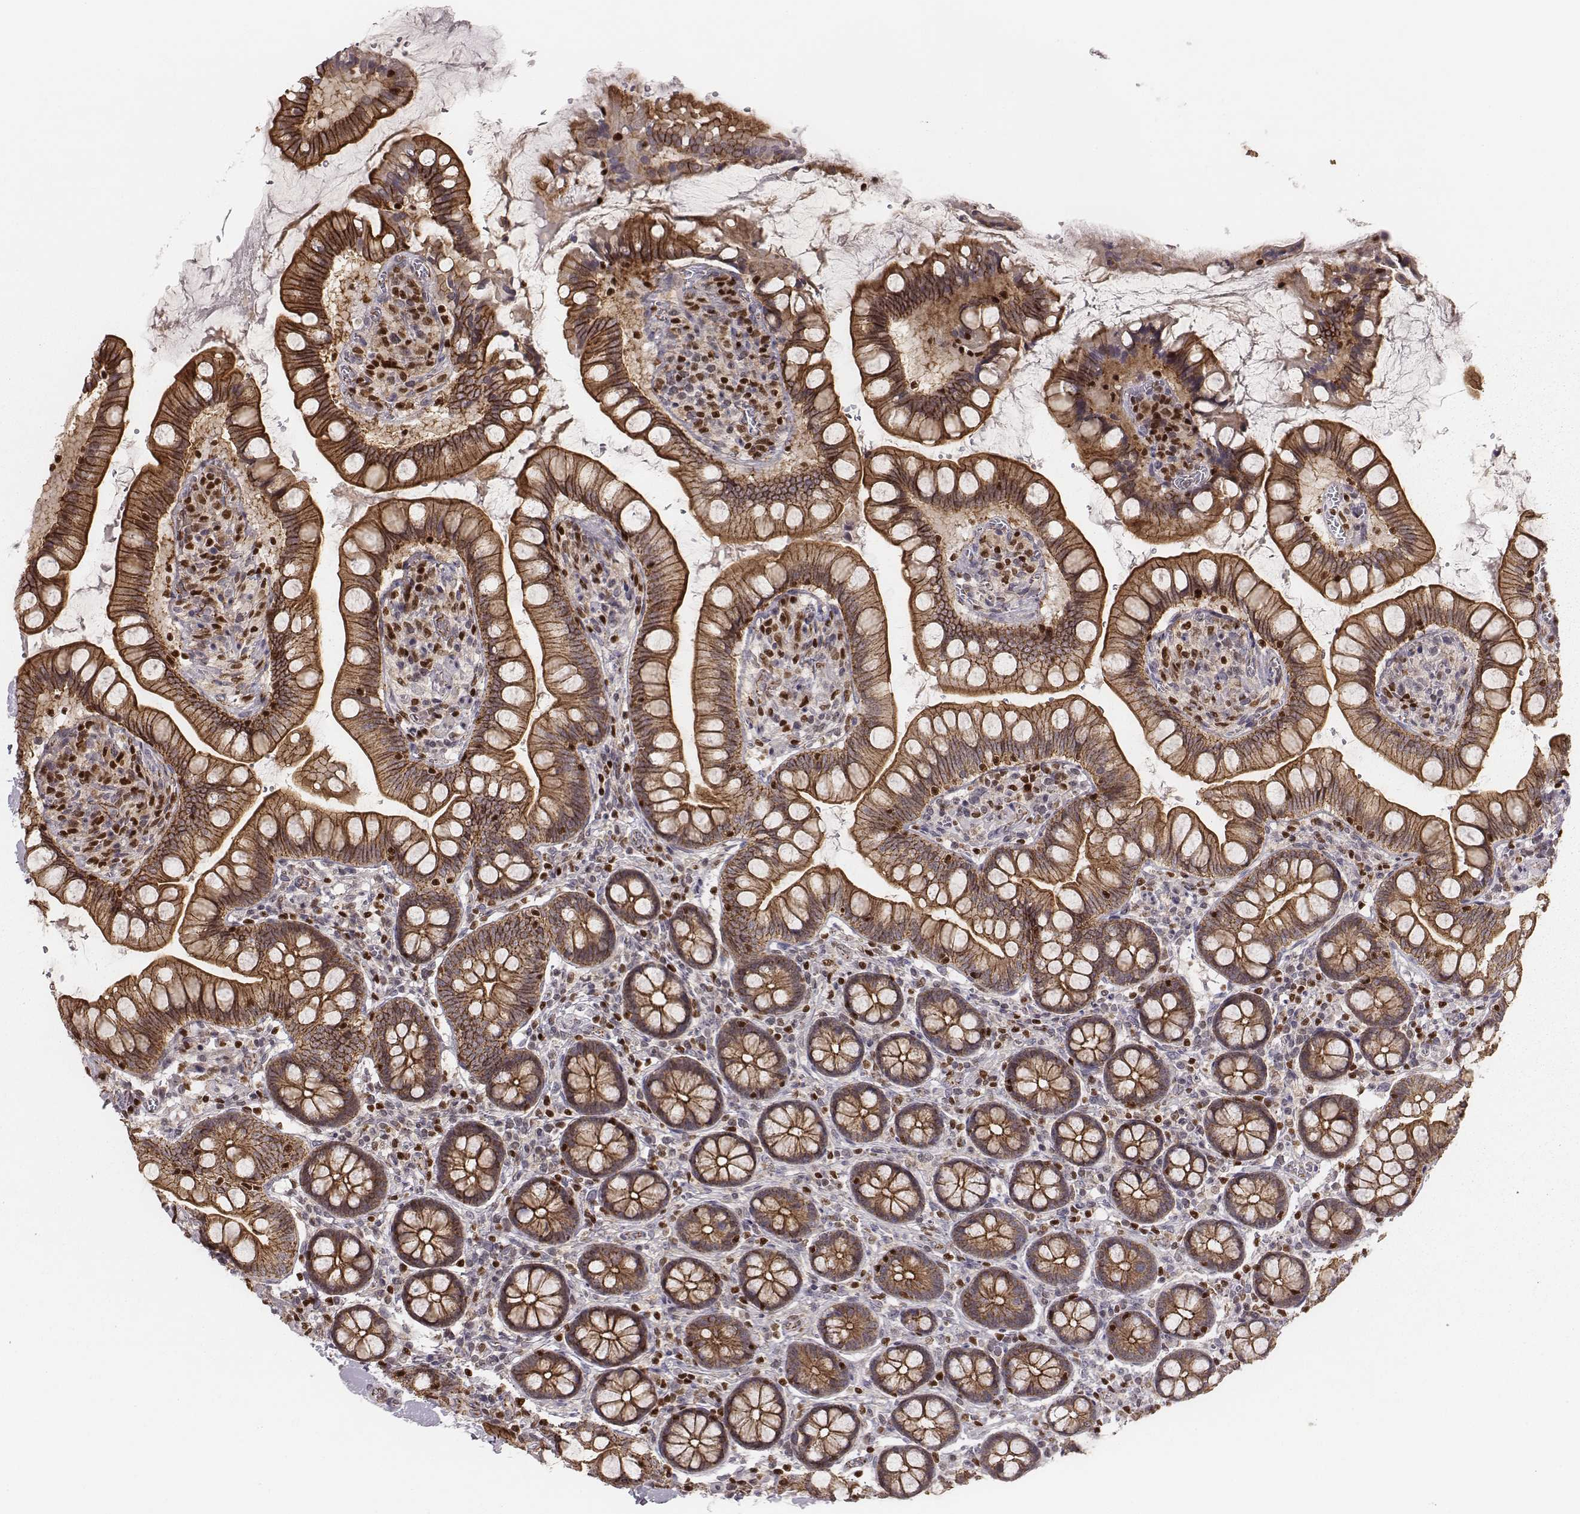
{"staining": {"intensity": "strong", "quantity": ">75%", "location": "cytoplasmic/membranous"}, "tissue": "small intestine", "cell_type": "Glandular cells", "image_type": "normal", "snomed": [{"axis": "morphology", "description": "Normal tissue, NOS"}, {"axis": "topography", "description": "Small intestine"}], "caption": "An image of human small intestine stained for a protein reveals strong cytoplasmic/membranous brown staining in glandular cells. (Stains: DAB in brown, nuclei in blue, Microscopy: brightfield microscopy at high magnification).", "gene": "WDR59", "patient": {"sex": "female", "age": 56}}